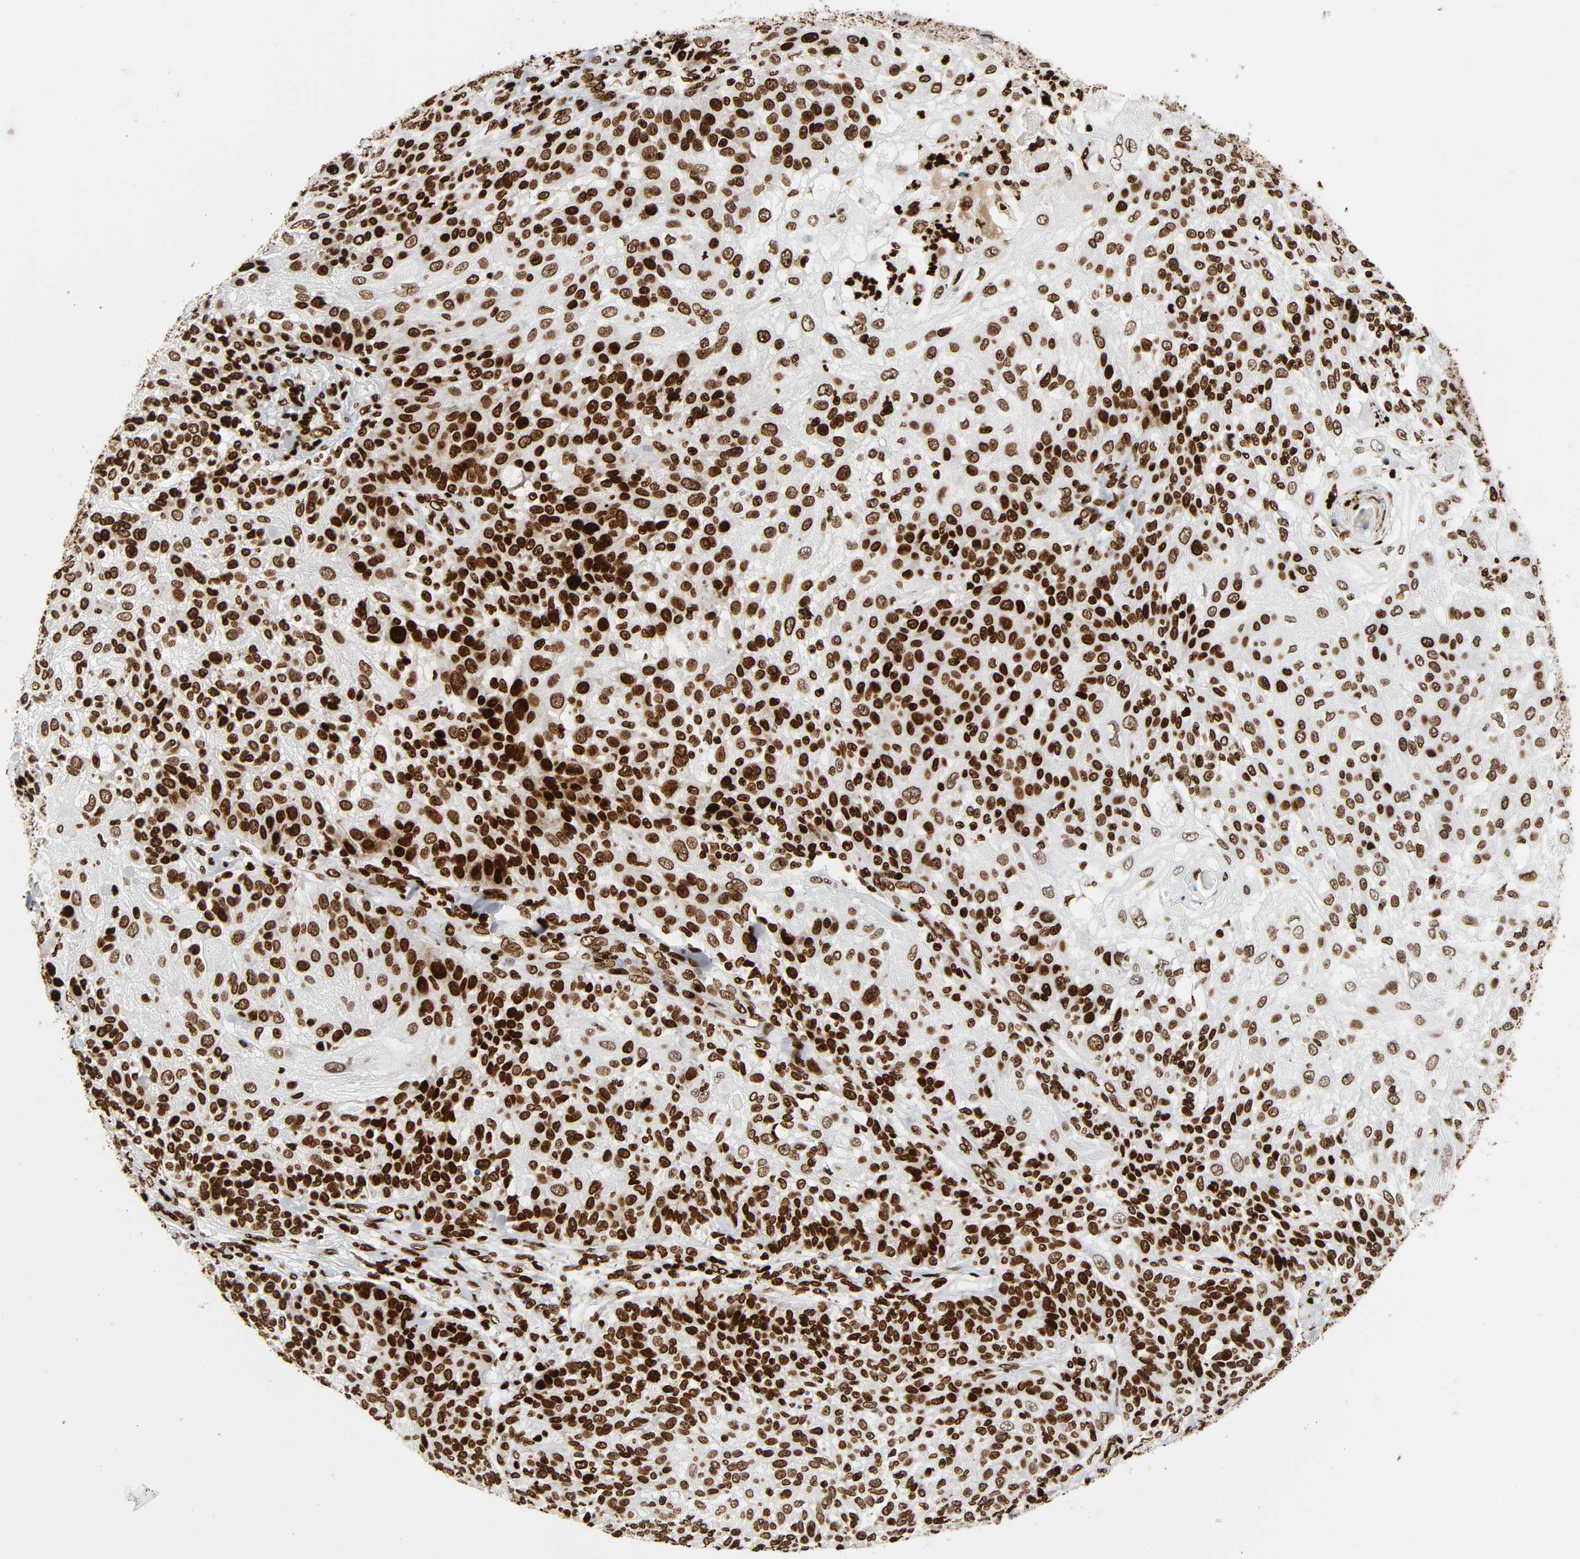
{"staining": {"intensity": "moderate", "quantity": ">75%", "location": "nuclear"}, "tissue": "skin cancer", "cell_type": "Tumor cells", "image_type": "cancer", "snomed": [{"axis": "morphology", "description": "Normal tissue, NOS"}, {"axis": "morphology", "description": "Squamous cell carcinoma, NOS"}, {"axis": "topography", "description": "Skin"}], "caption": "Brown immunohistochemical staining in human skin cancer shows moderate nuclear staining in about >75% of tumor cells.", "gene": "RXRA", "patient": {"sex": "female", "age": 83}}